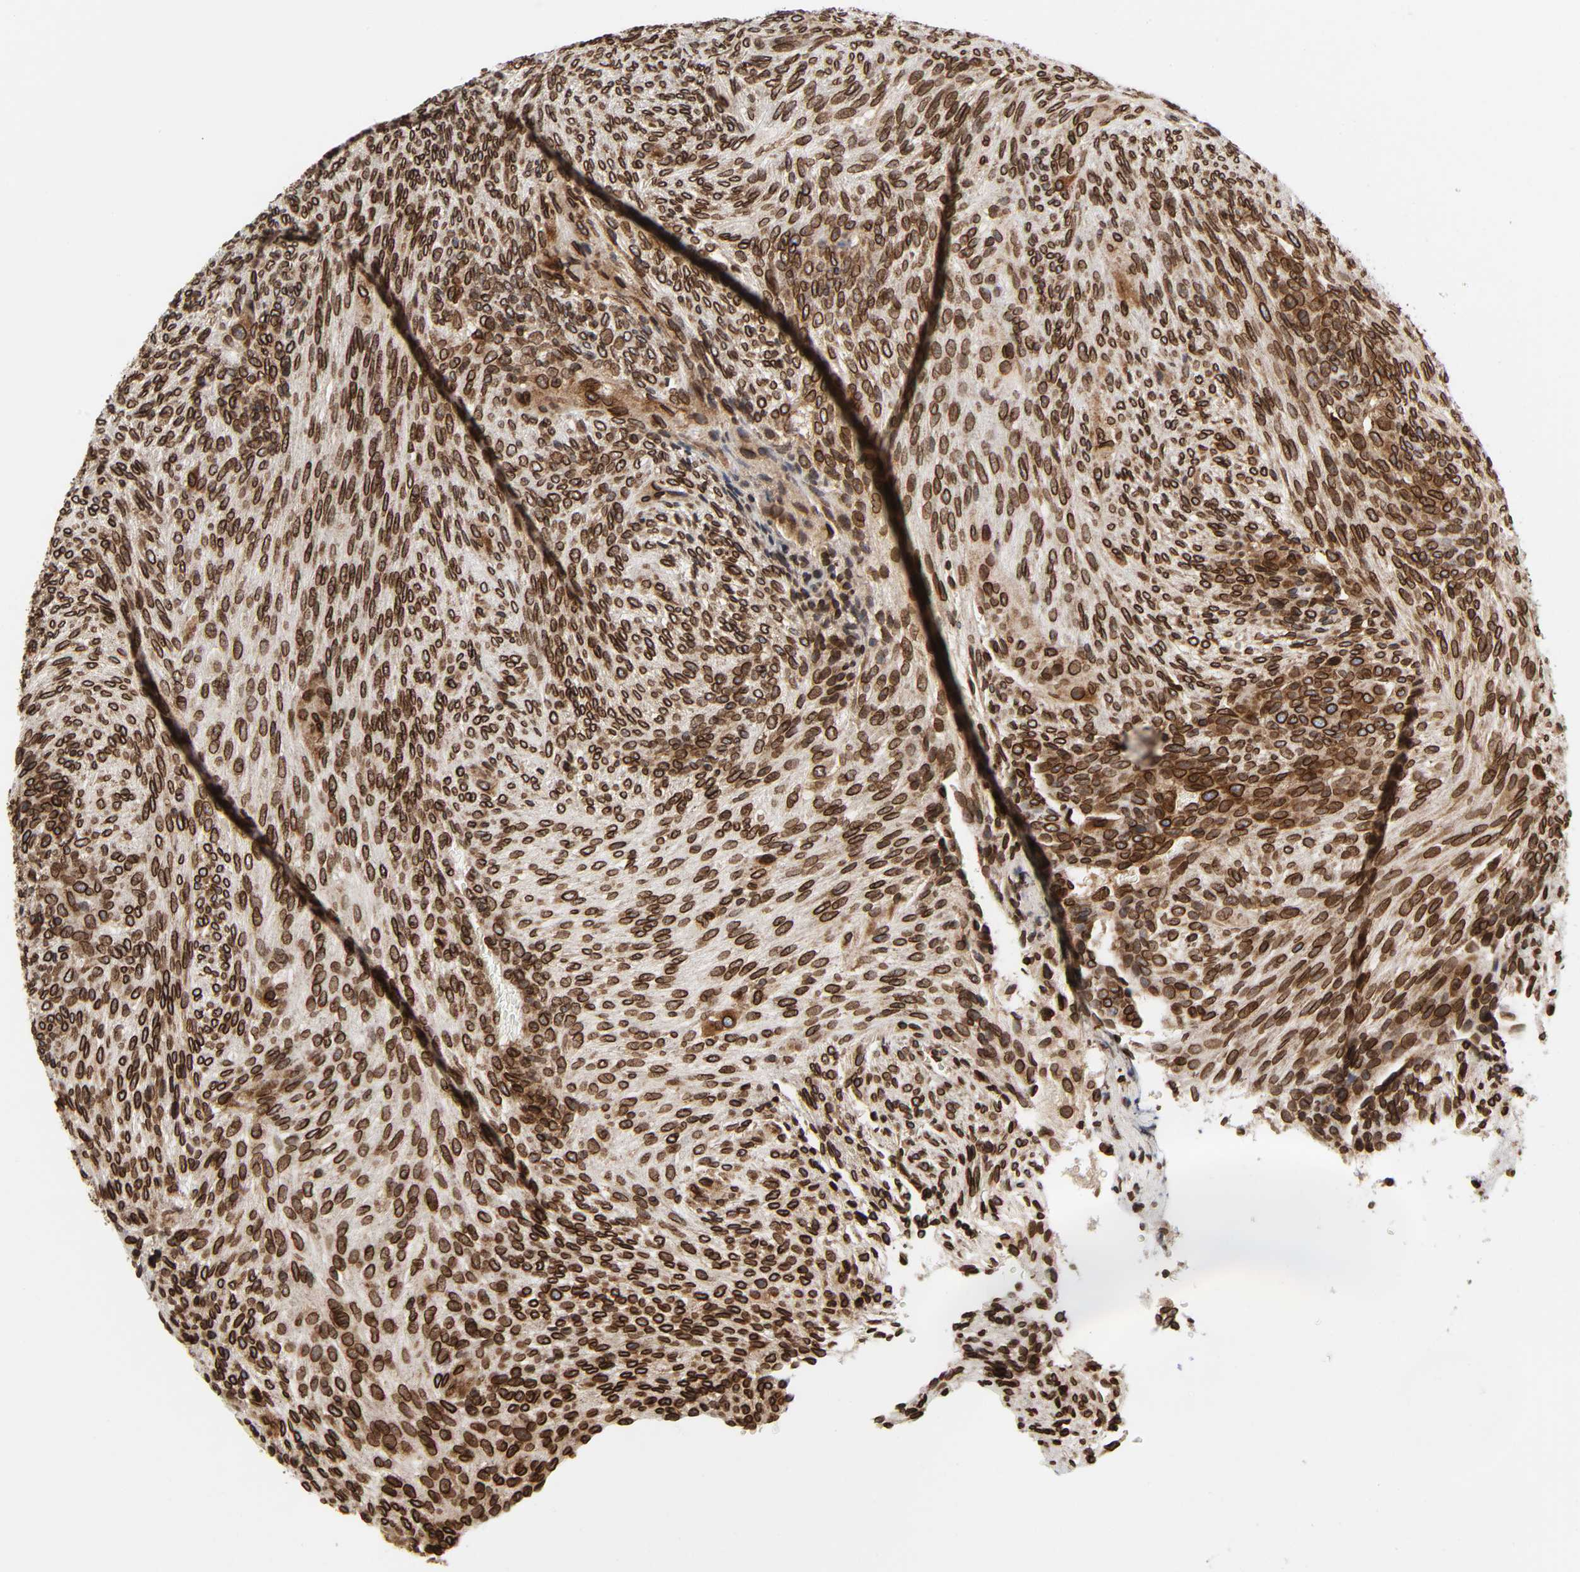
{"staining": {"intensity": "strong", "quantity": ">75%", "location": "cytoplasmic/membranous,nuclear"}, "tissue": "glioma", "cell_type": "Tumor cells", "image_type": "cancer", "snomed": [{"axis": "morphology", "description": "Glioma, malignant, High grade"}, {"axis": "topography", "description": "Cerebral cortex"}], "caption": "Glioma stained with immunohistochemistry demonstrates strong cytoplasmic/membranous and nuclear positivity in about >75% of tumor cells. The protein of interest is stained brown, and the nuclei are stained in blue (DAB (3,3'-diaminobenzidine) IHC with brightfield microscopy, high magnification).", "gene": "RANGAP1", "patient": {"sex": "female", "age": 55}}